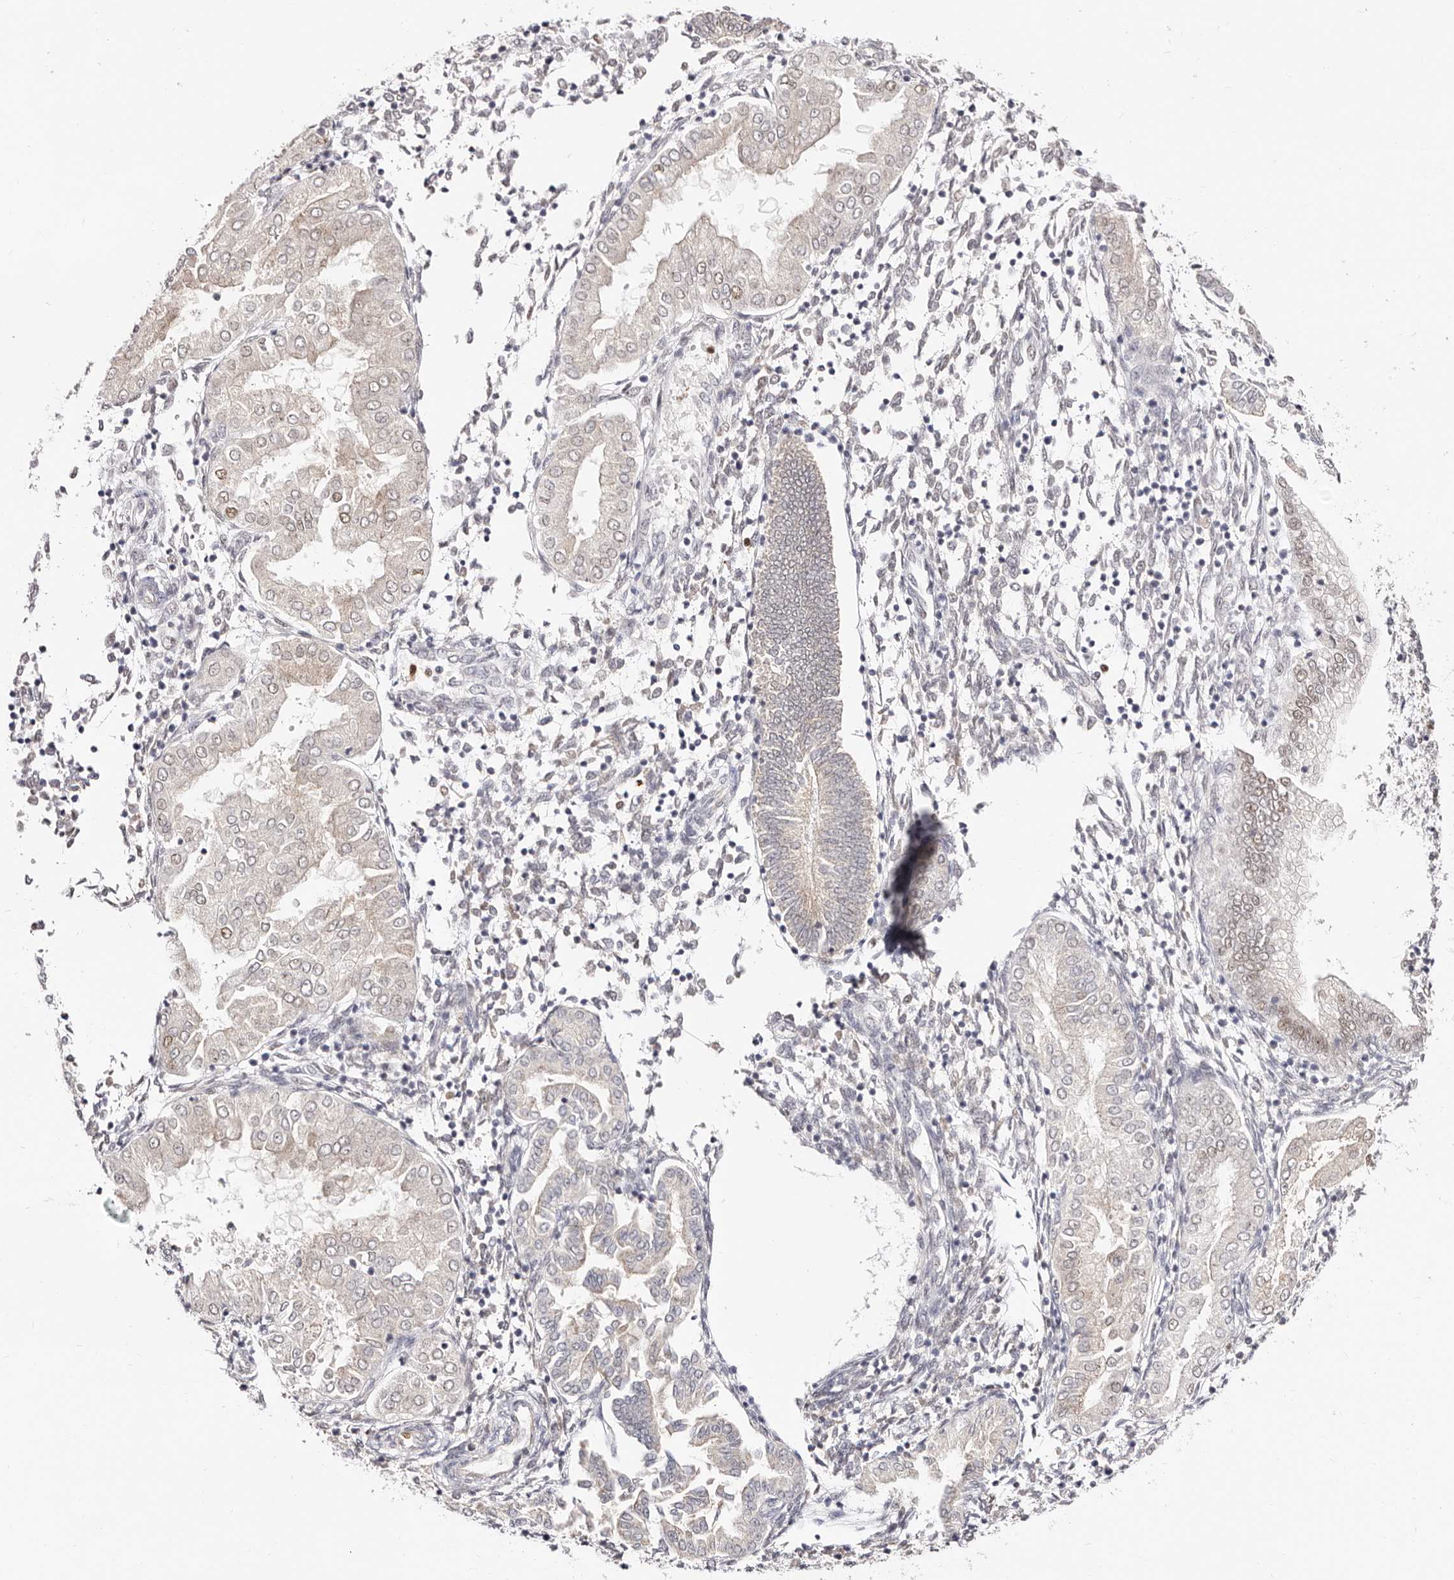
{"staining": {"intensity": "weak", "quantity": "25%-75%", "location": "nuclear"}, "tissue": "endometrium", "cell_type": "Cells in endometrial stroma", "image_type": "normal", "snomed": [{"axis": "morphology", "description": "Normal tissue, NOS"}, {"axis": "topography", "description": "Endometrium"}], "caption": "The photomicrograph demonstrates a brown stain indicating the presence of a protein in the nuclear of cells in endometrial stroma in endometrium. (DAB IHC, brown staining for protein, blue staining for nuclei).", "gene": "TKT", "patient": {"sex": "female", "age": 53}}